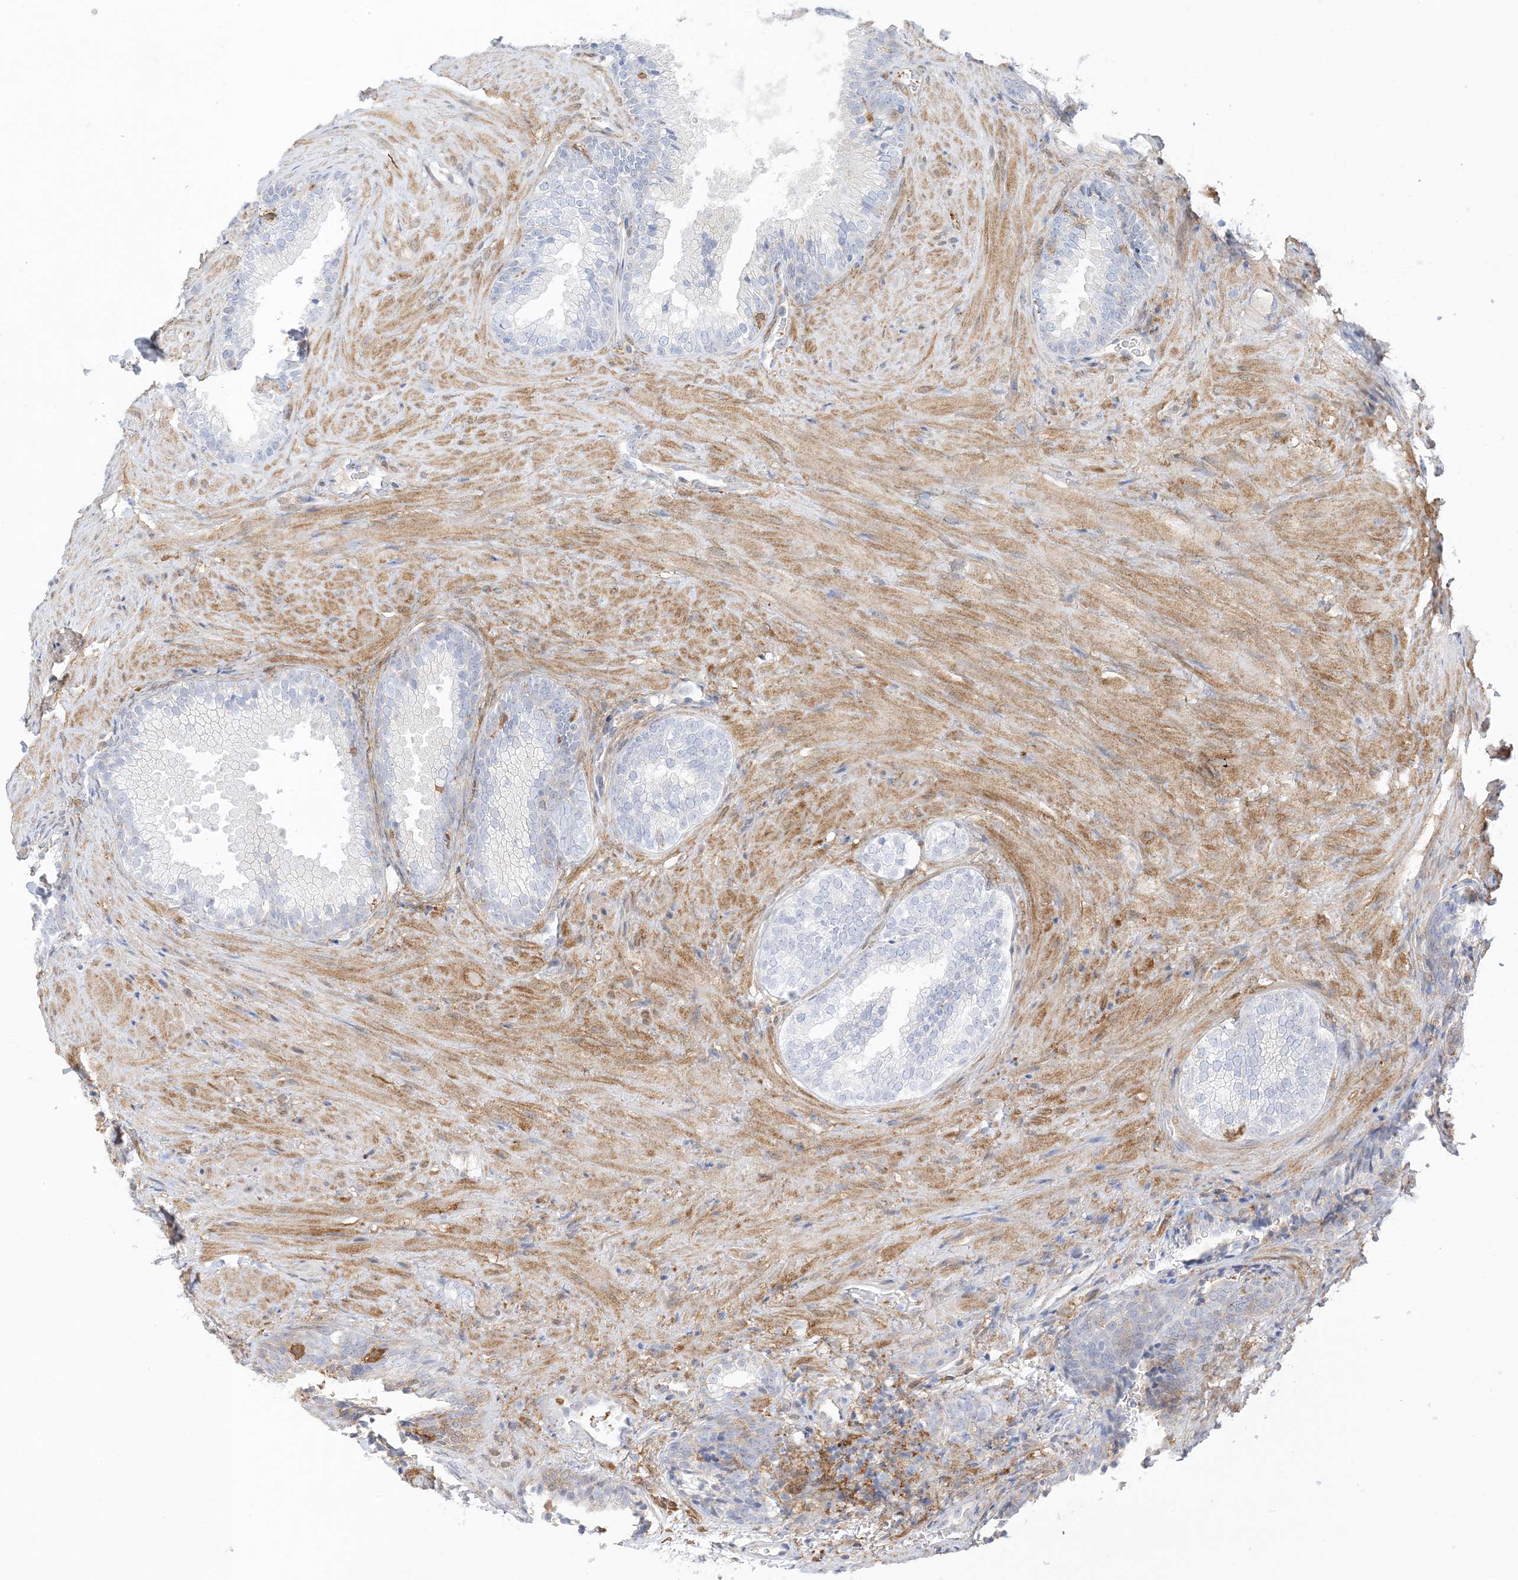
{"staining": {"intensity": "negative", "quantity": "none", "location": "none"}, "tissue": "prostate", "cell_type": "Glandular cells", "image_type": "normal", "snomed": [{"axis": "morphology", "description": "Normal tissue, NOS"}, {"axis": "topography", "description": "Prostate"}], "caption": "A micrograph of prostate stained for a protein reveals no brown staining in glandular cells. (DAB (3,3'-diaminobenzidine) immunohistochemistry (IHC), high magnification).", "gene": "GSN", "patient": {"sex": "male", "age": 76}}